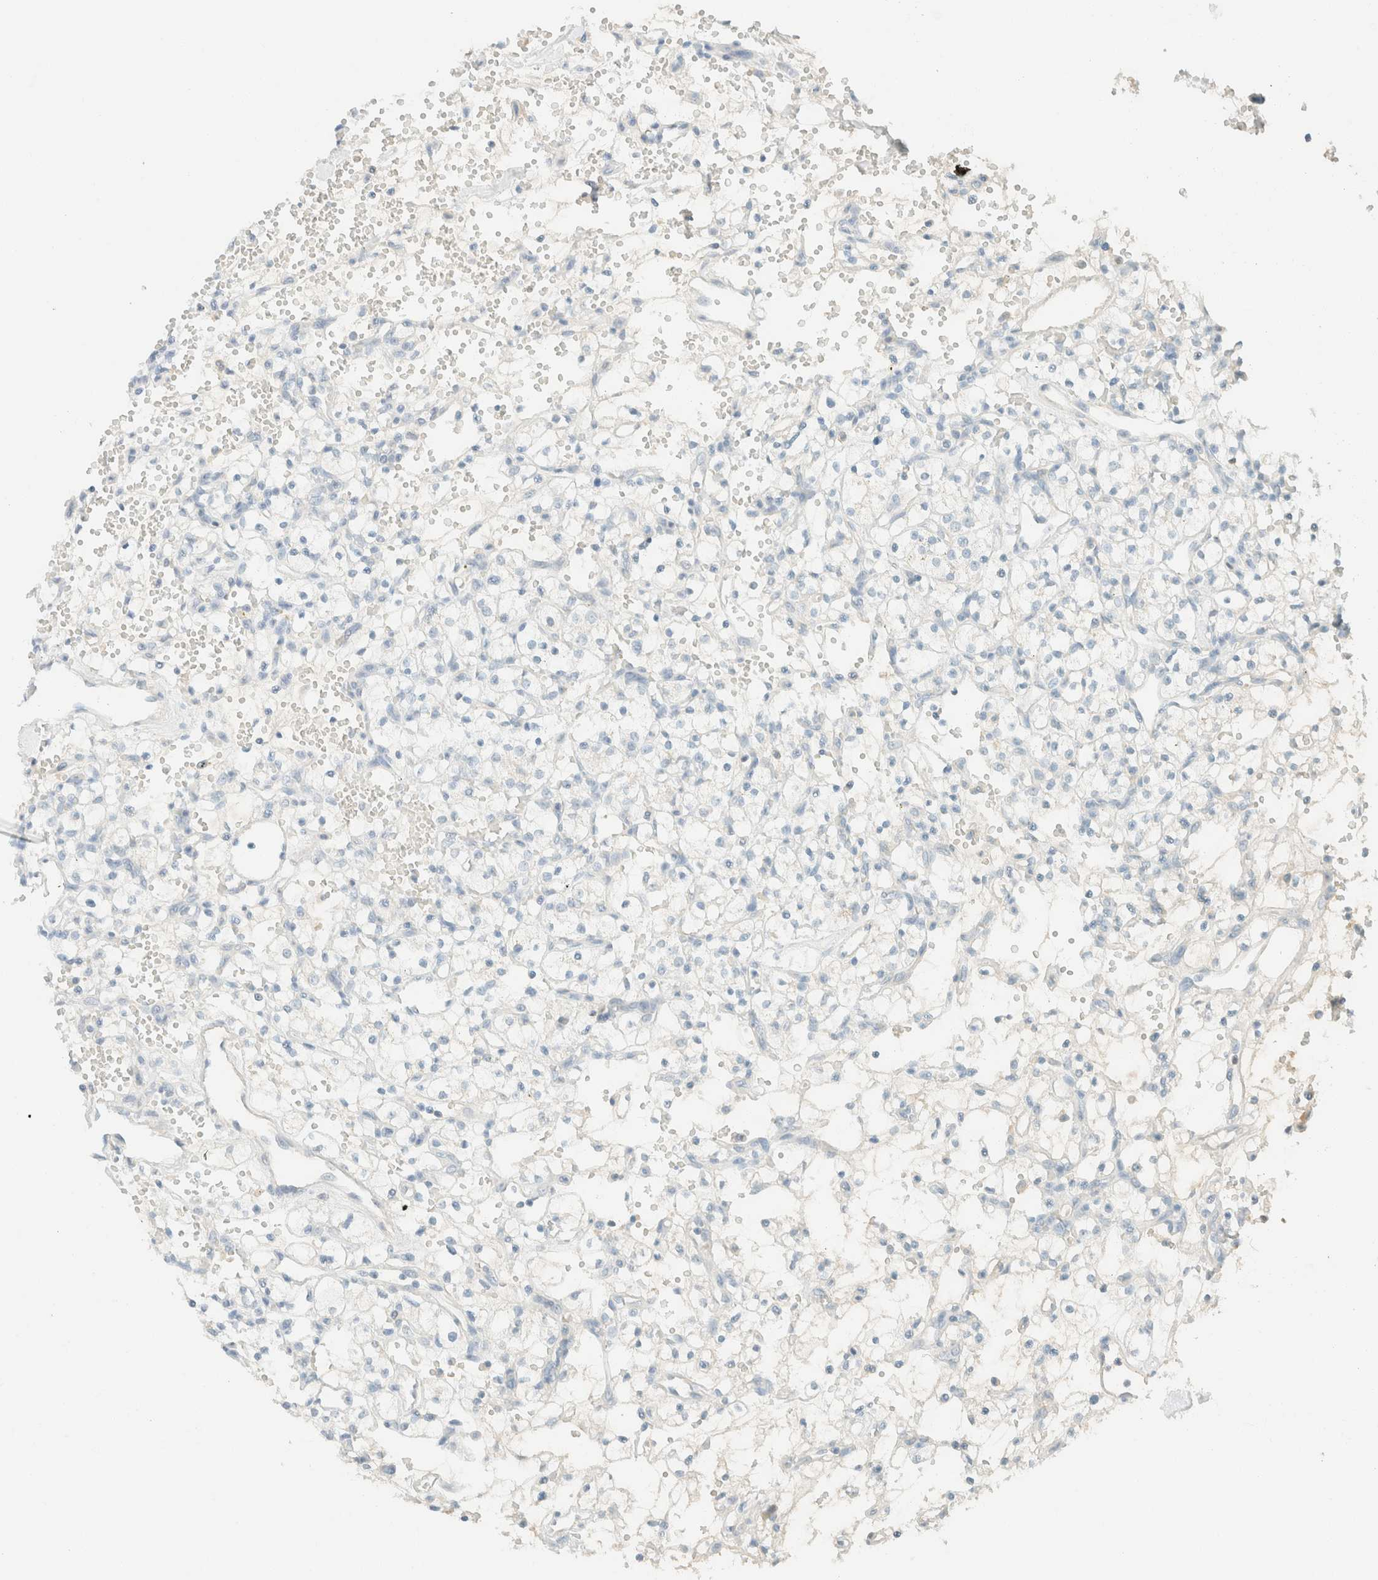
{"staining": {"intensity": "negative", "quantity": "none", "location": "none"}, "tissue": "renal cancer", "cell_type": "Tumor cells", "image_type": "cancer", "snomed": [{"axis": "morphology", "description": "Adenocarcinoma, NOS"}, {"axis": "topography", "description": "Kidney"}], "caption": "There is no significant staining in tumor cells of renal cancer.", "gene": "GPA33", "patient": {"sex": "female", "age": 60}}